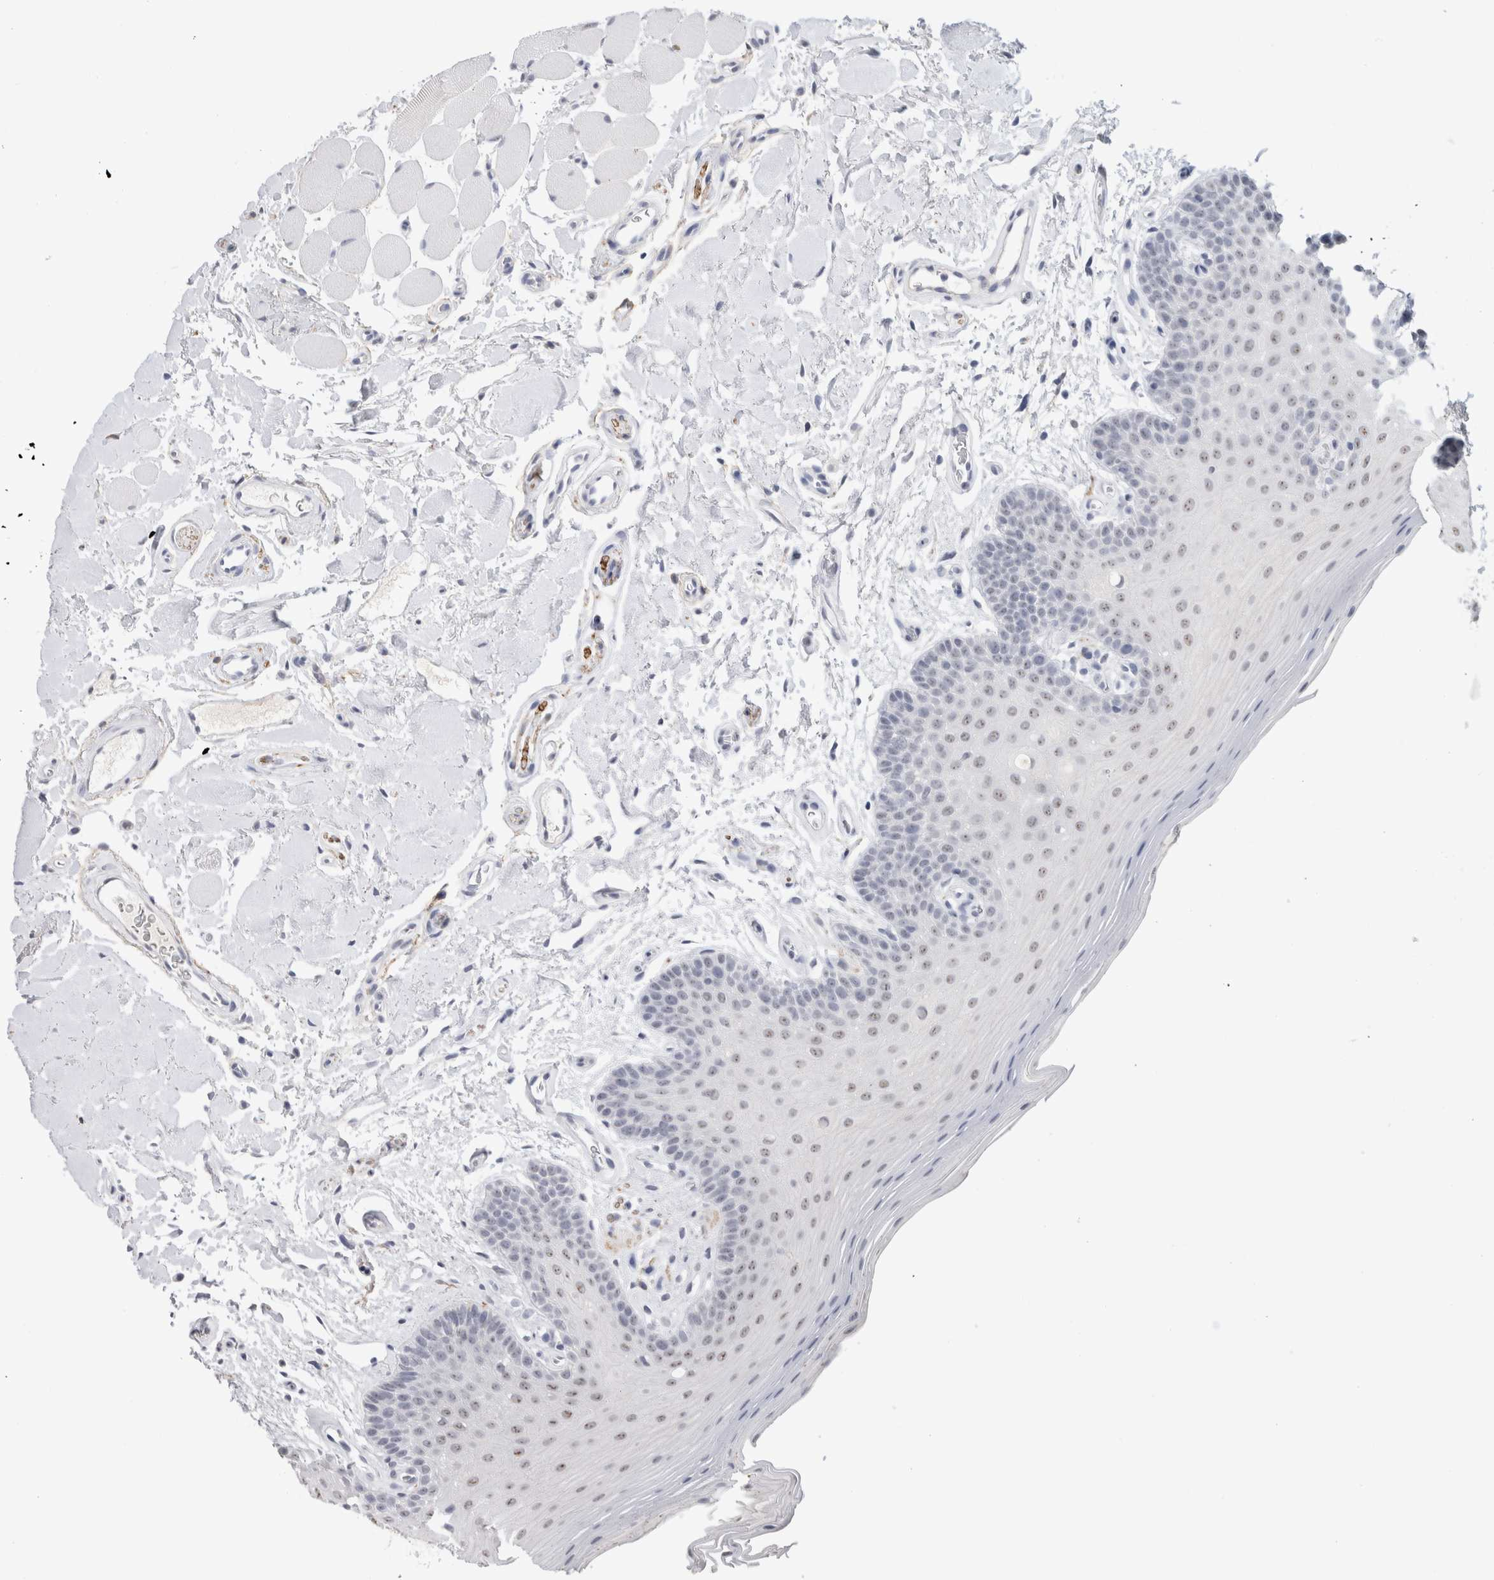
{"staining": {"intensity": "weak", "quantity": "<25%", "location": "nuclear"}, "tissue": "oral mucosa", "cell_type": "Squamous epithelial cells", "image_type": "normal", "snomed": [{"axis": "morphology", "description": "Normal tissue, NOS"}, {"axis": "topography", "description": "Oral tissue"}], "caption": "Immunohistochemistry (IHC) of unremarkable human oral mucosa exhibits no positivity in squamous epithelial cells.", "gene": "CADM3", "patient": {"sex": "male", "age": 62}}